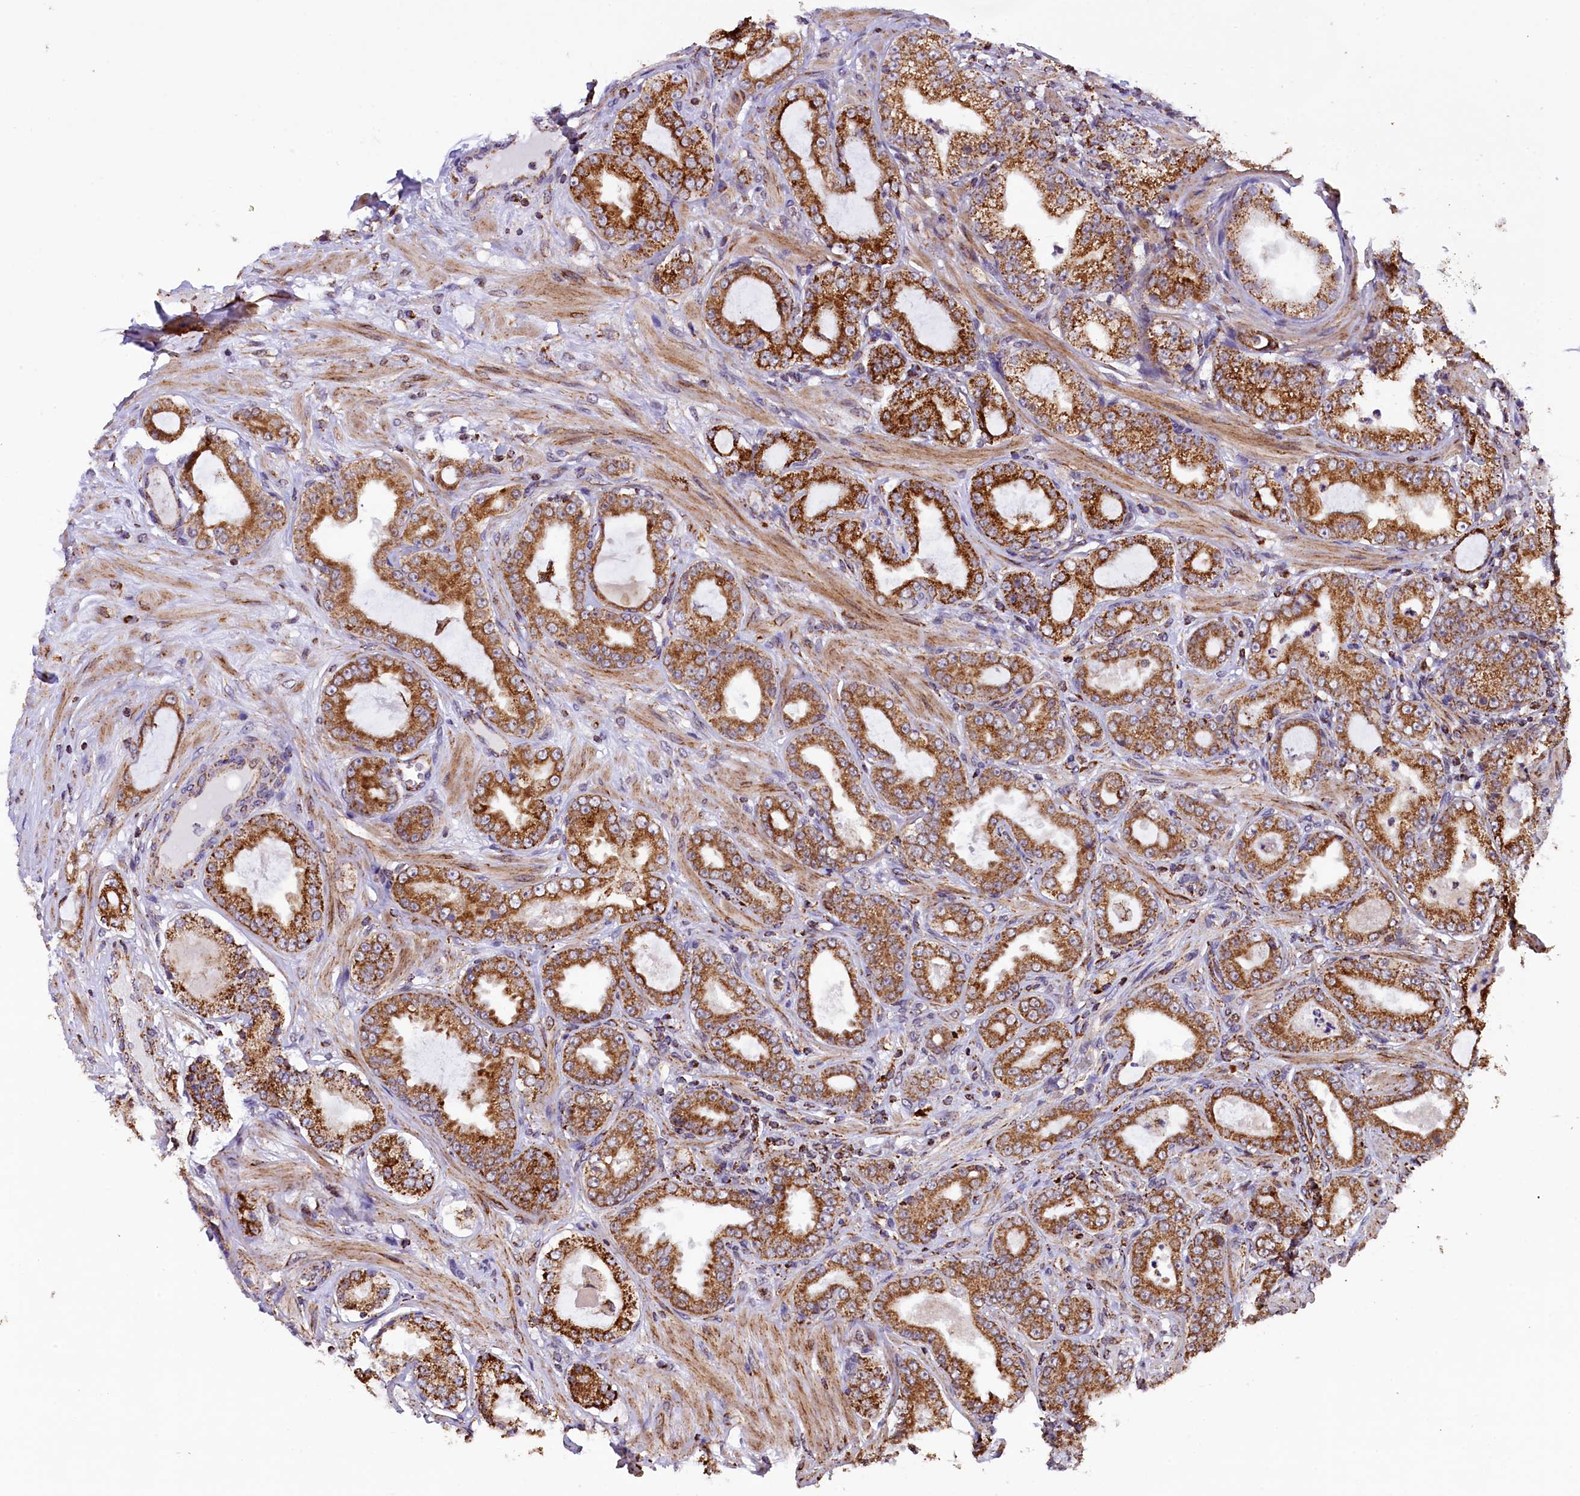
{"staining": {"intensity": "strong", "quantity": ">75%", "location": "cytoplasmic/membranous"}, "tissue": "prostate cancer", "cell_type": "Tumor cells", "image_type": "cancer", "snomed": [{"axis": "morphology", "description": "Adenocarcinoma, Low grade"}, {"axis": "topography", "description": "Prostate"}], "caption": "Prostate cancer (adenocarcinoma (low-grade)) stained with a protein marker exhibits strong staining in tumor cells.", "gene": "KLC2", "patient": {"sex": "male", "age": 63}}